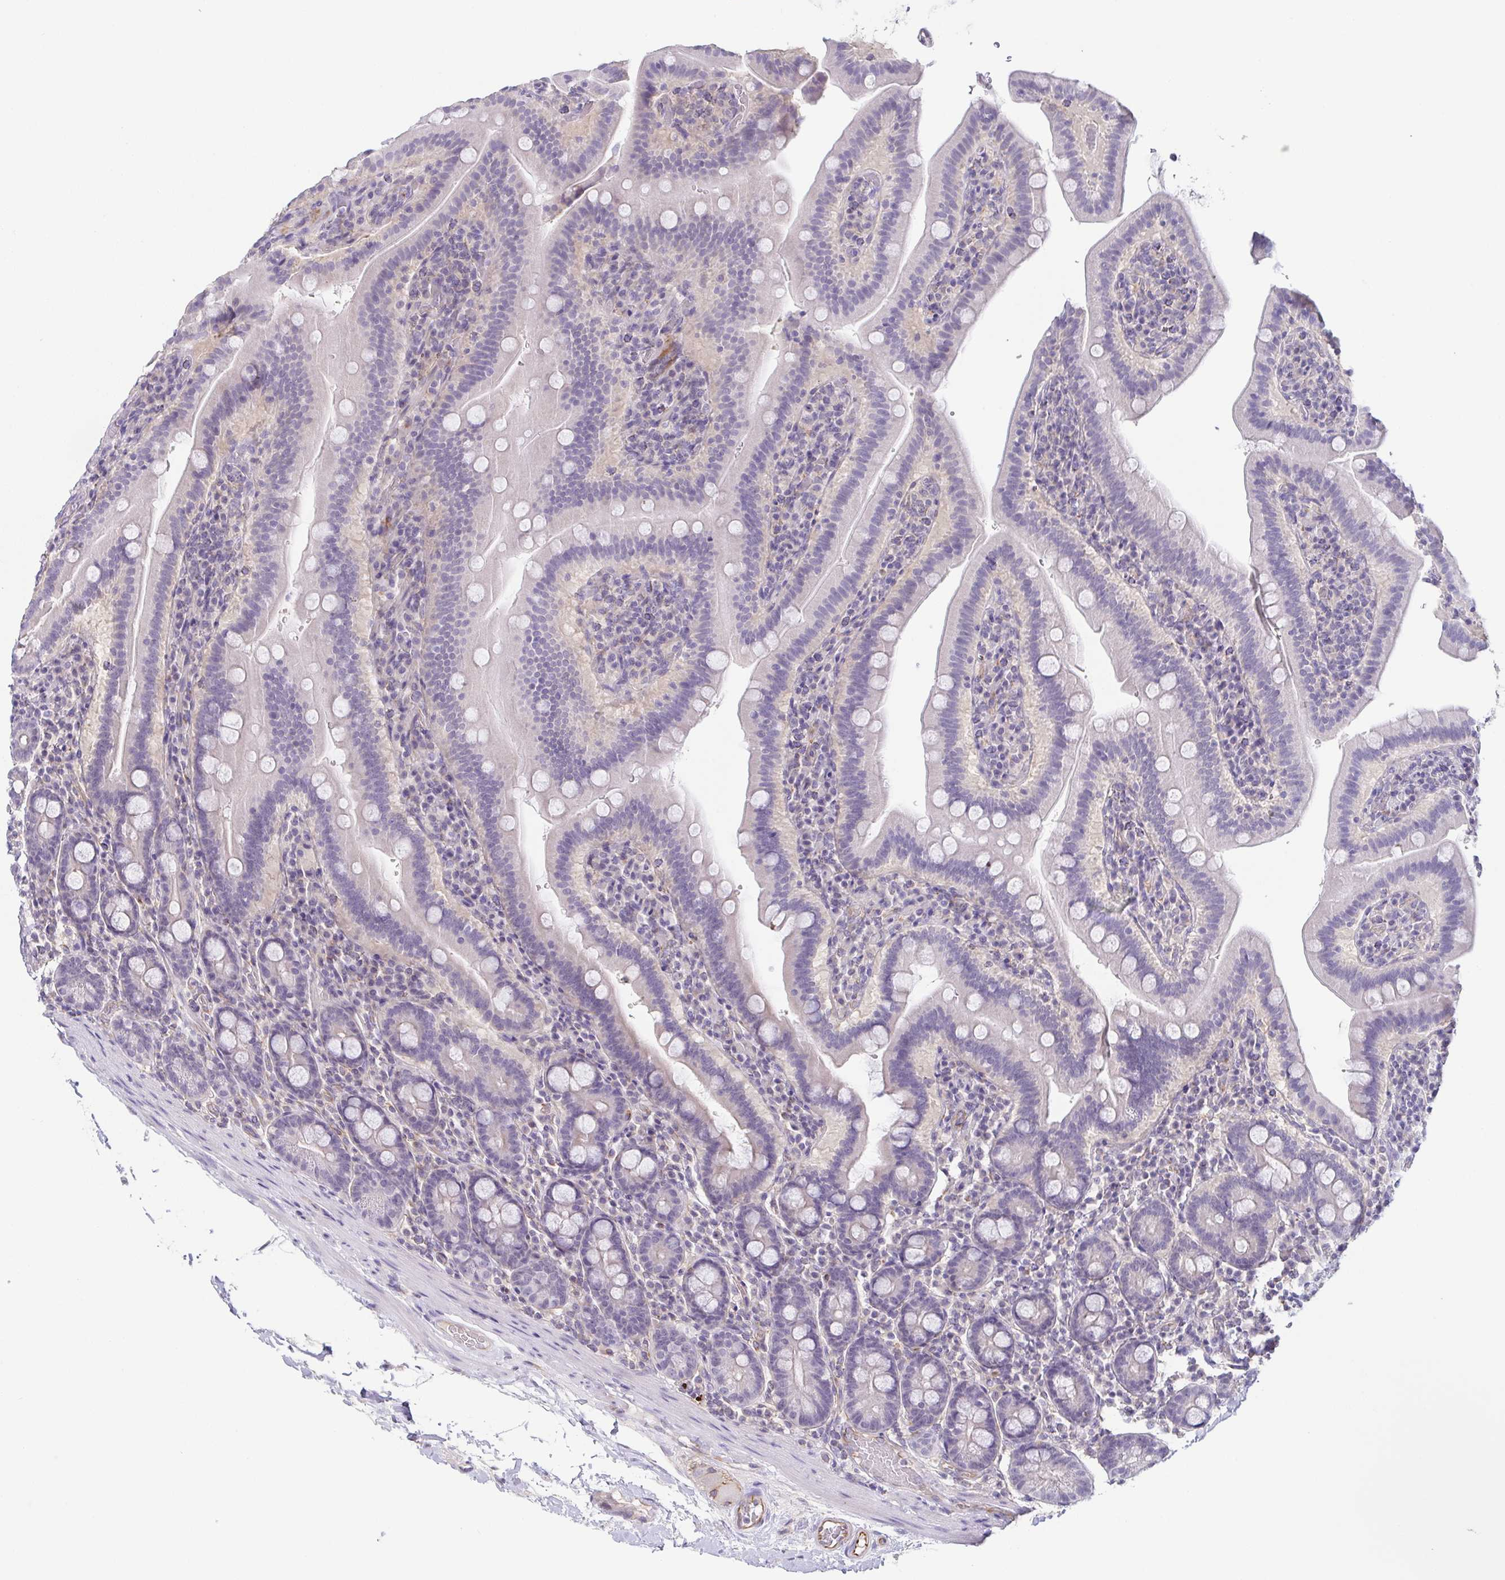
{"staining": {"intensity": "negative", "quantity": "none", "location": "none"}, "tissue": "small intestine", "cell_type": "Glandular cells", "image_type": "normal", "snomed": [{"axis": "morphology", "description": "Normal tissue, NOS"}, {"axis": "topography", "description": "Small intestine"}], "caption": "Immunohistochemistry (IHC) histopathology image of unremarkable human small intestine stained for a protein (brown), which shows no expression in glandular cells. Nuclei are stained in blue.", "gene": "COL17A1", "patient": {"sex": "male", "age": 26}}